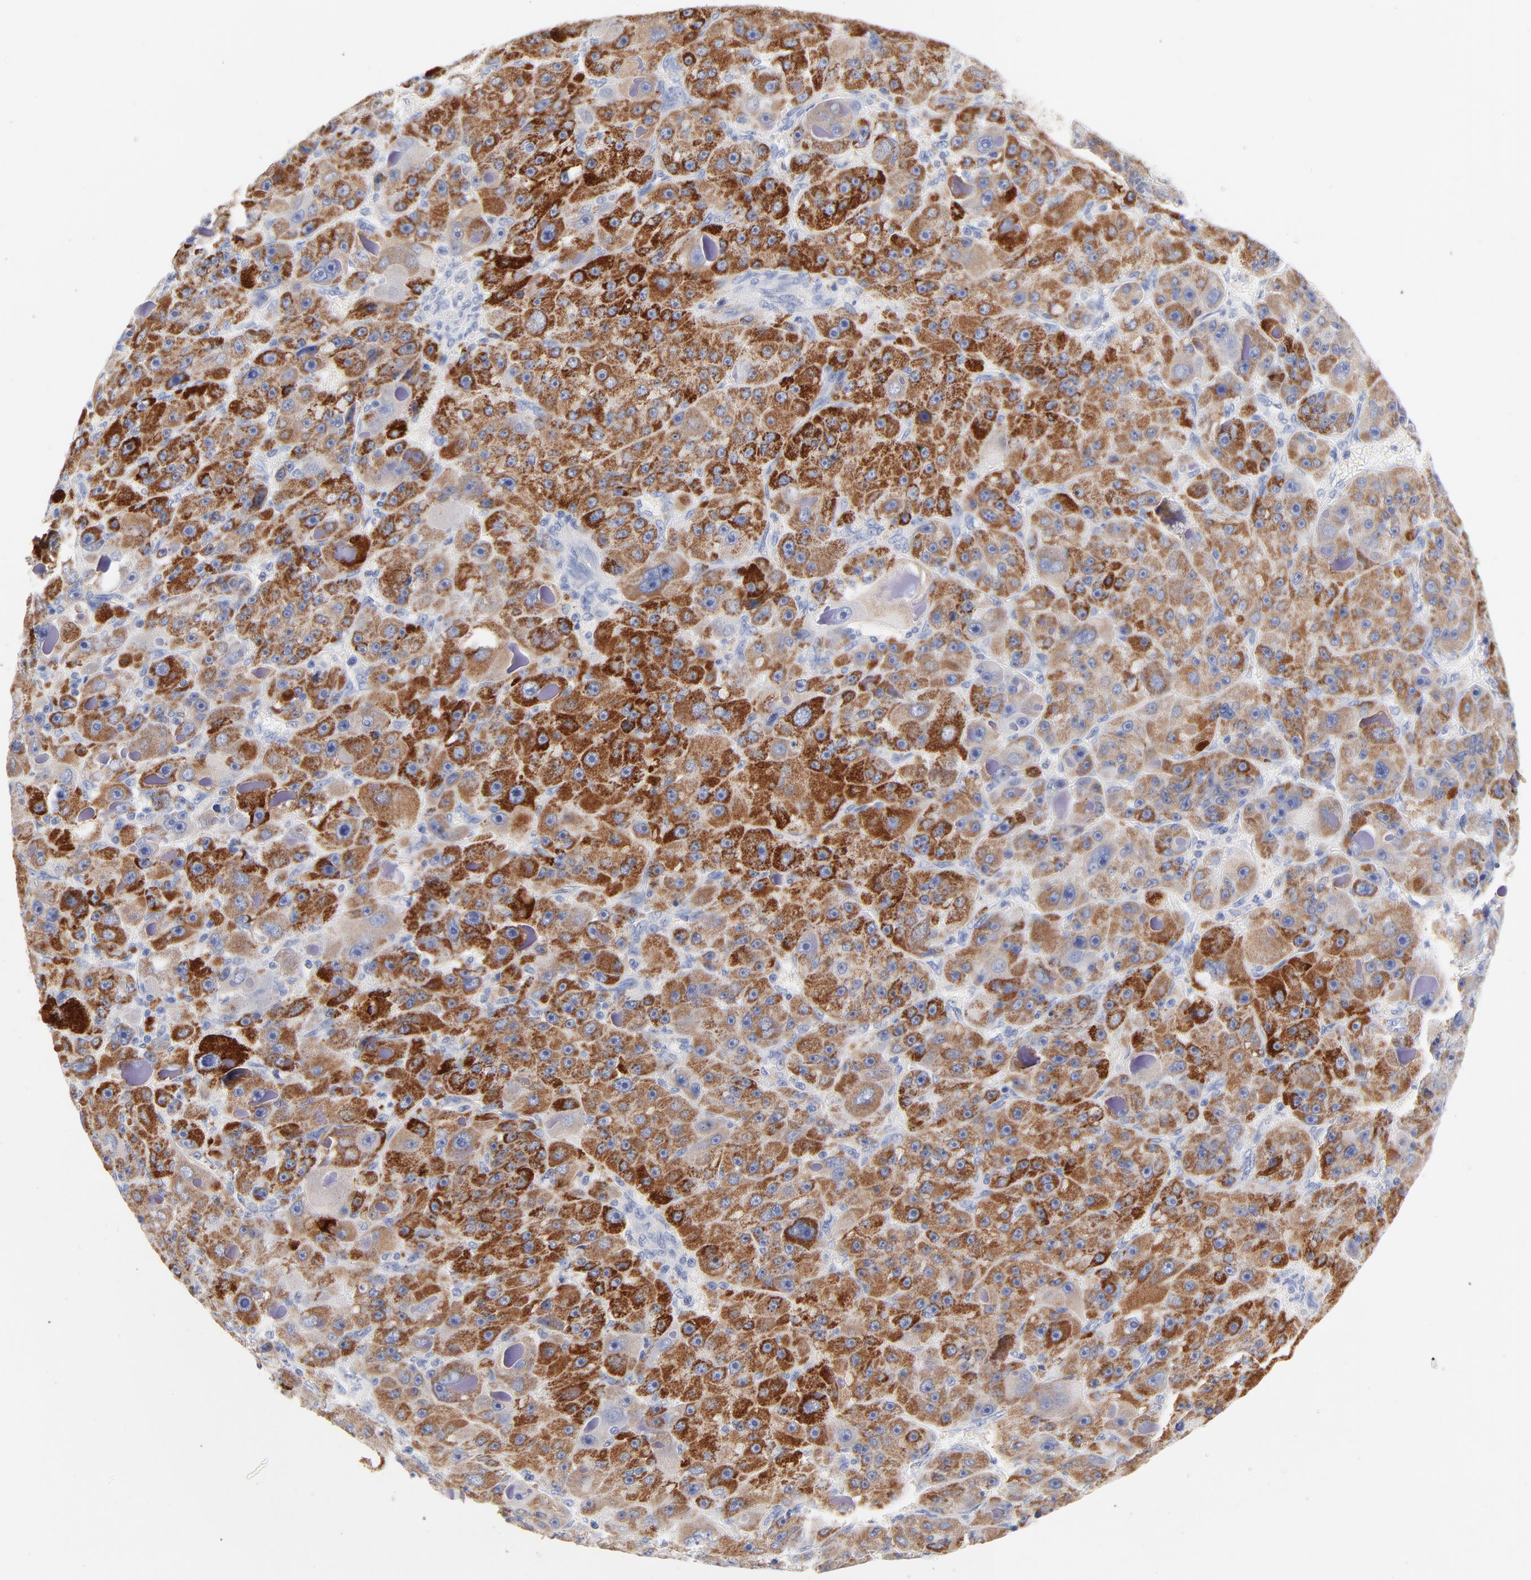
{"staining": {"intensity": "strong", "quantity": ">75%", "location": "cytoplasmic/membranous"}, "tissue": "liver cancer", "cell_type": "Tumor cells", "image_type": "cancer", "snomed": [{"axis": "morphology", "description": "Carcinoma, Hepatocellular, NOS"}, {"axis": "topography", "description": "Liver"}], "caption": "Tumor cells display strong cytoplasmic/membranous staining in about >75% of cells in liver cancer.", "gene": "CPS1", "patient": {"sex": "male", "age": 76}}